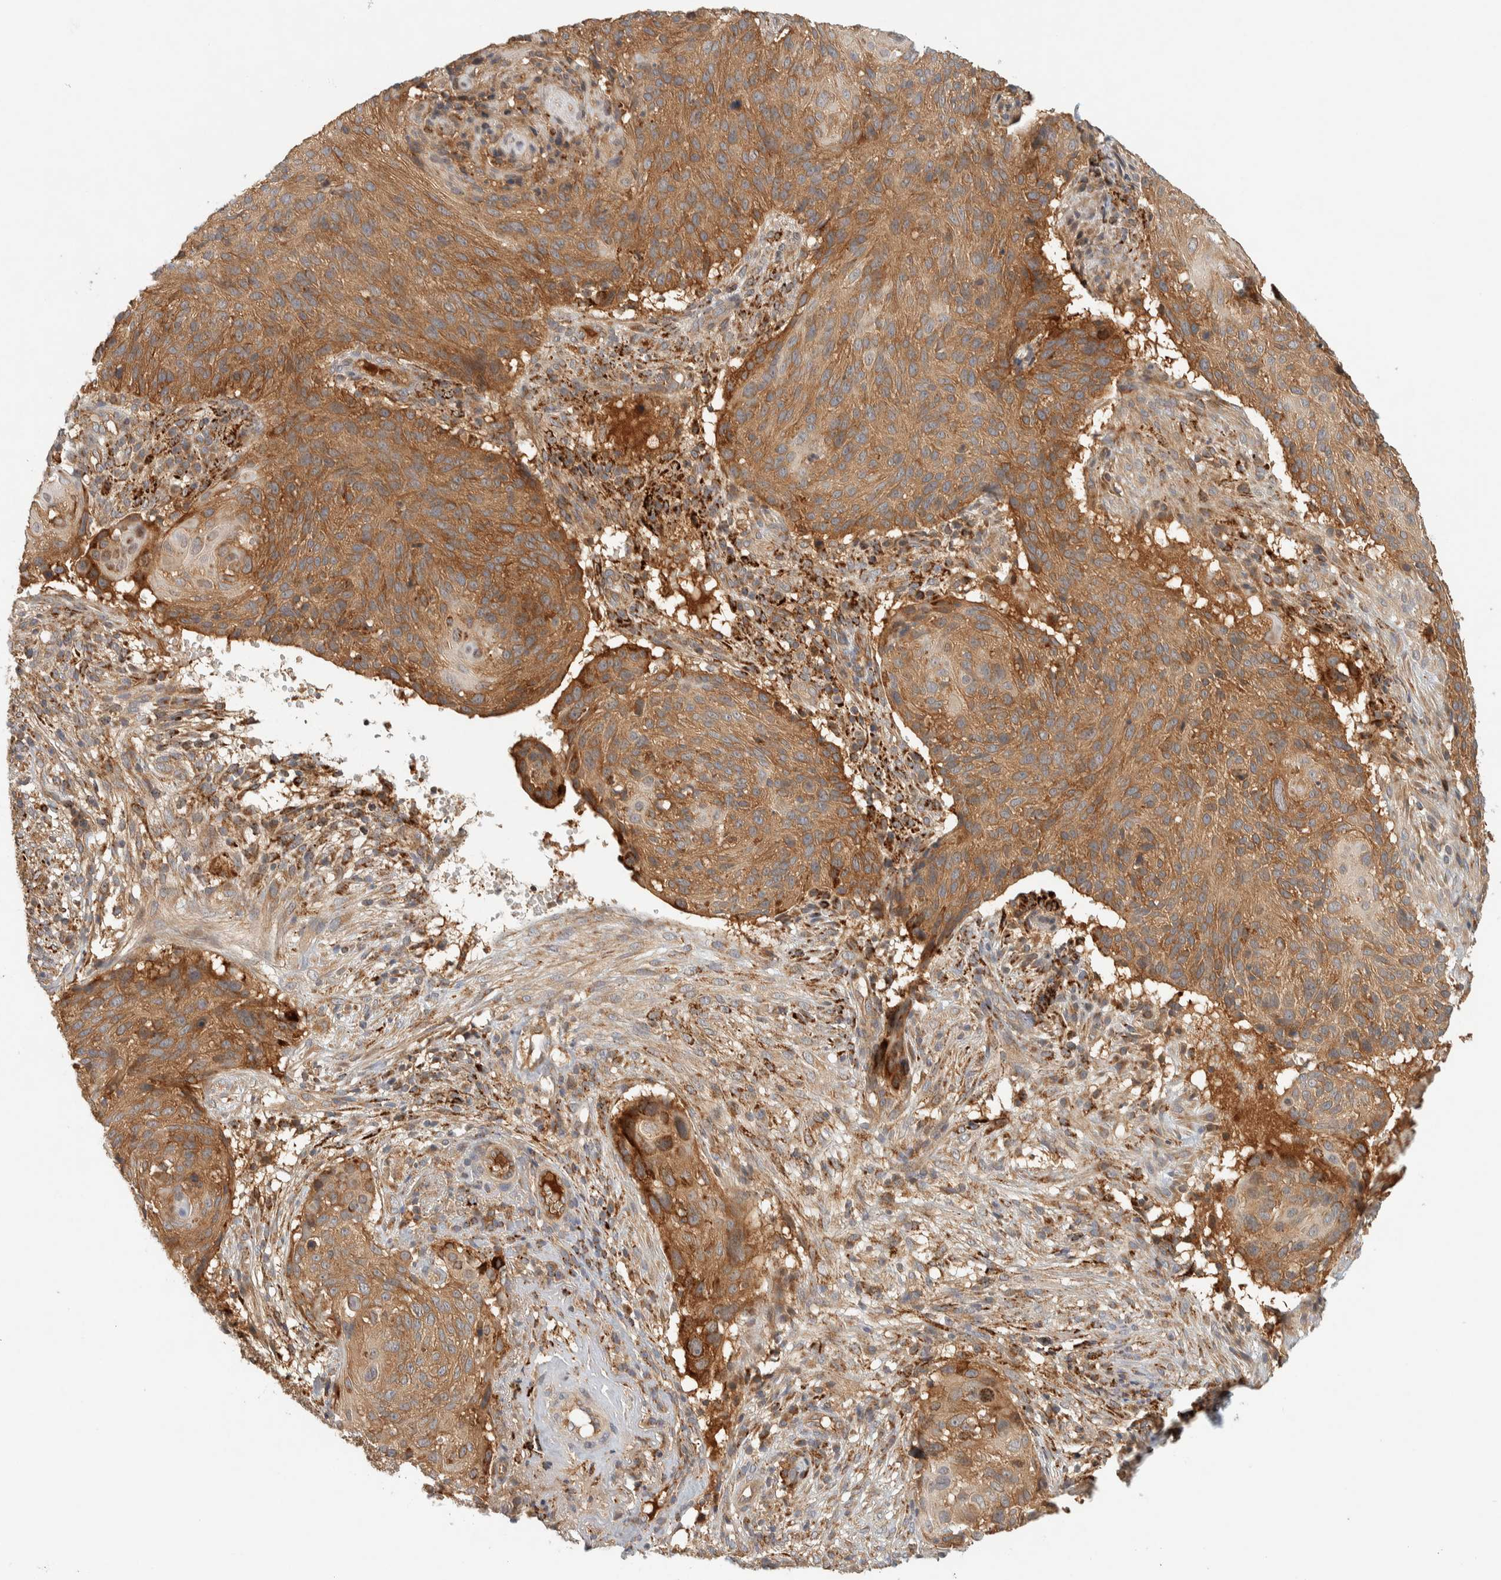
{"staining": {"intensity": "moderate", "quantity": ">75%", "location": "cytoplasmic/membranous"}, "tissue": "cervical cancer", "cell_type": "Tumor cells", "image_type": "cancer", "snomed": [{"axis": "morphology", "description": "Squamous cell carcinoma, NOS"}, {"axis": "topography", "description": "Cervix"}], "caption": "IHC staining of cervical squamous cell carcinoma, which shows medium levels of moderate cytoplasmic/membranous positivity in approximately >75% of tumor cells indicating moderate cytoplasmic/membranous protein positivity. The staining was performed using DAB (3,3'-diaminobenzidine) (brown) for protein detection and nuclei were counterstained in hematoxylin (blue).", "gene": "FAM167A", "patient": {"sex": "female", "age": 74}}